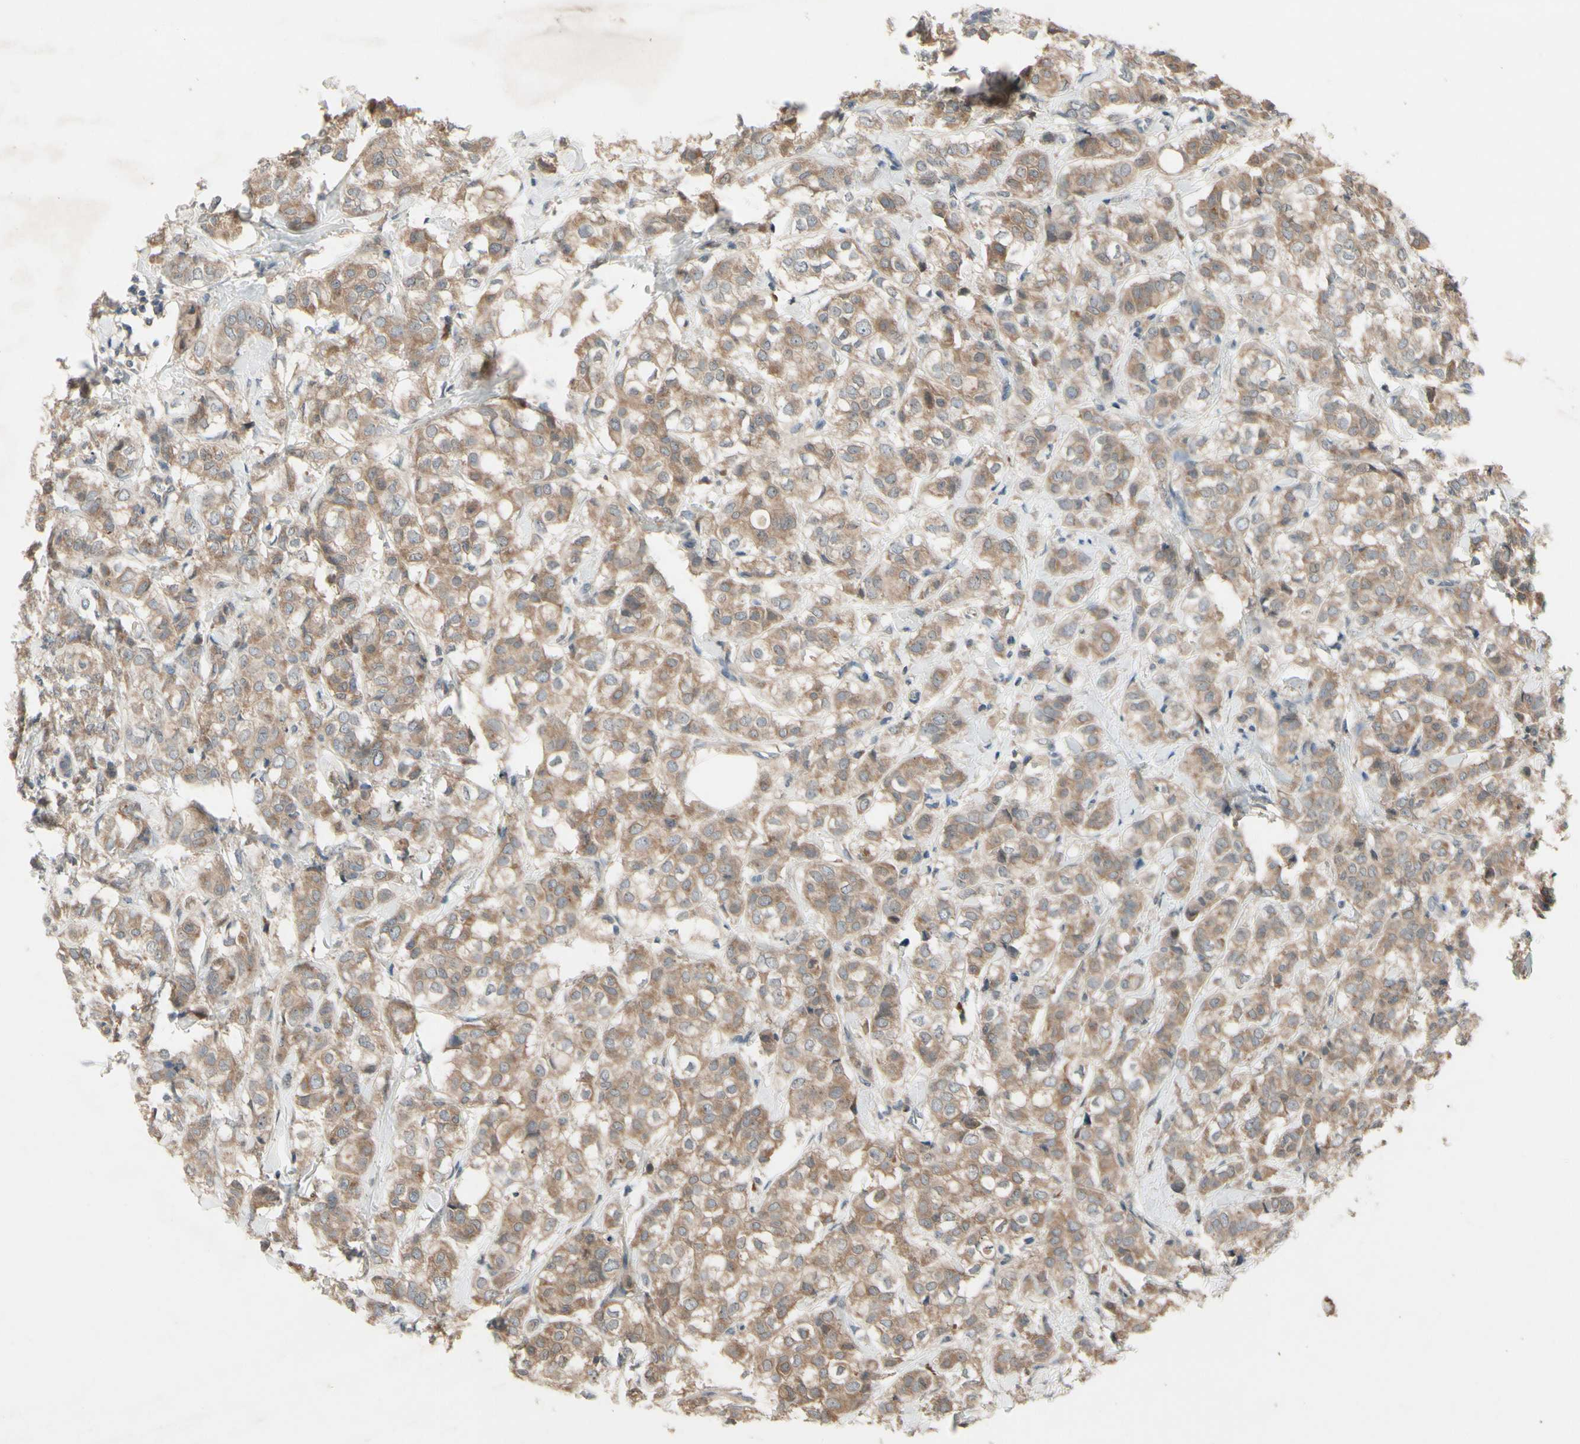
{"staining": {"intensity": "moderate", "quantity": ">75%", "location": "cytoplasmic/membranous"}, "tissue": "breast cancer", "cell_type": "Tumor cells", "image_type": "cancer", "snomed": [{"axis": "morphology", "description": "Lobular carcinoma"}, {"axis": "topography", "description": "Breast"}], "caption": "Immunohistochemistry (IHC) staining of breast cancer (lobular carcinoma), which exhibits medium levels of moderate cytoplasmic/membranous expression in about >75% of tumor cells indicating moderate cytoplasmic/membranous protein positivity. The staining was performed using DAB (brown) for protein detection and nuclei were counterstained in hematoxylin (blue).", "gene": "NSF", "patient": {"sex": "female", "age": 60}}